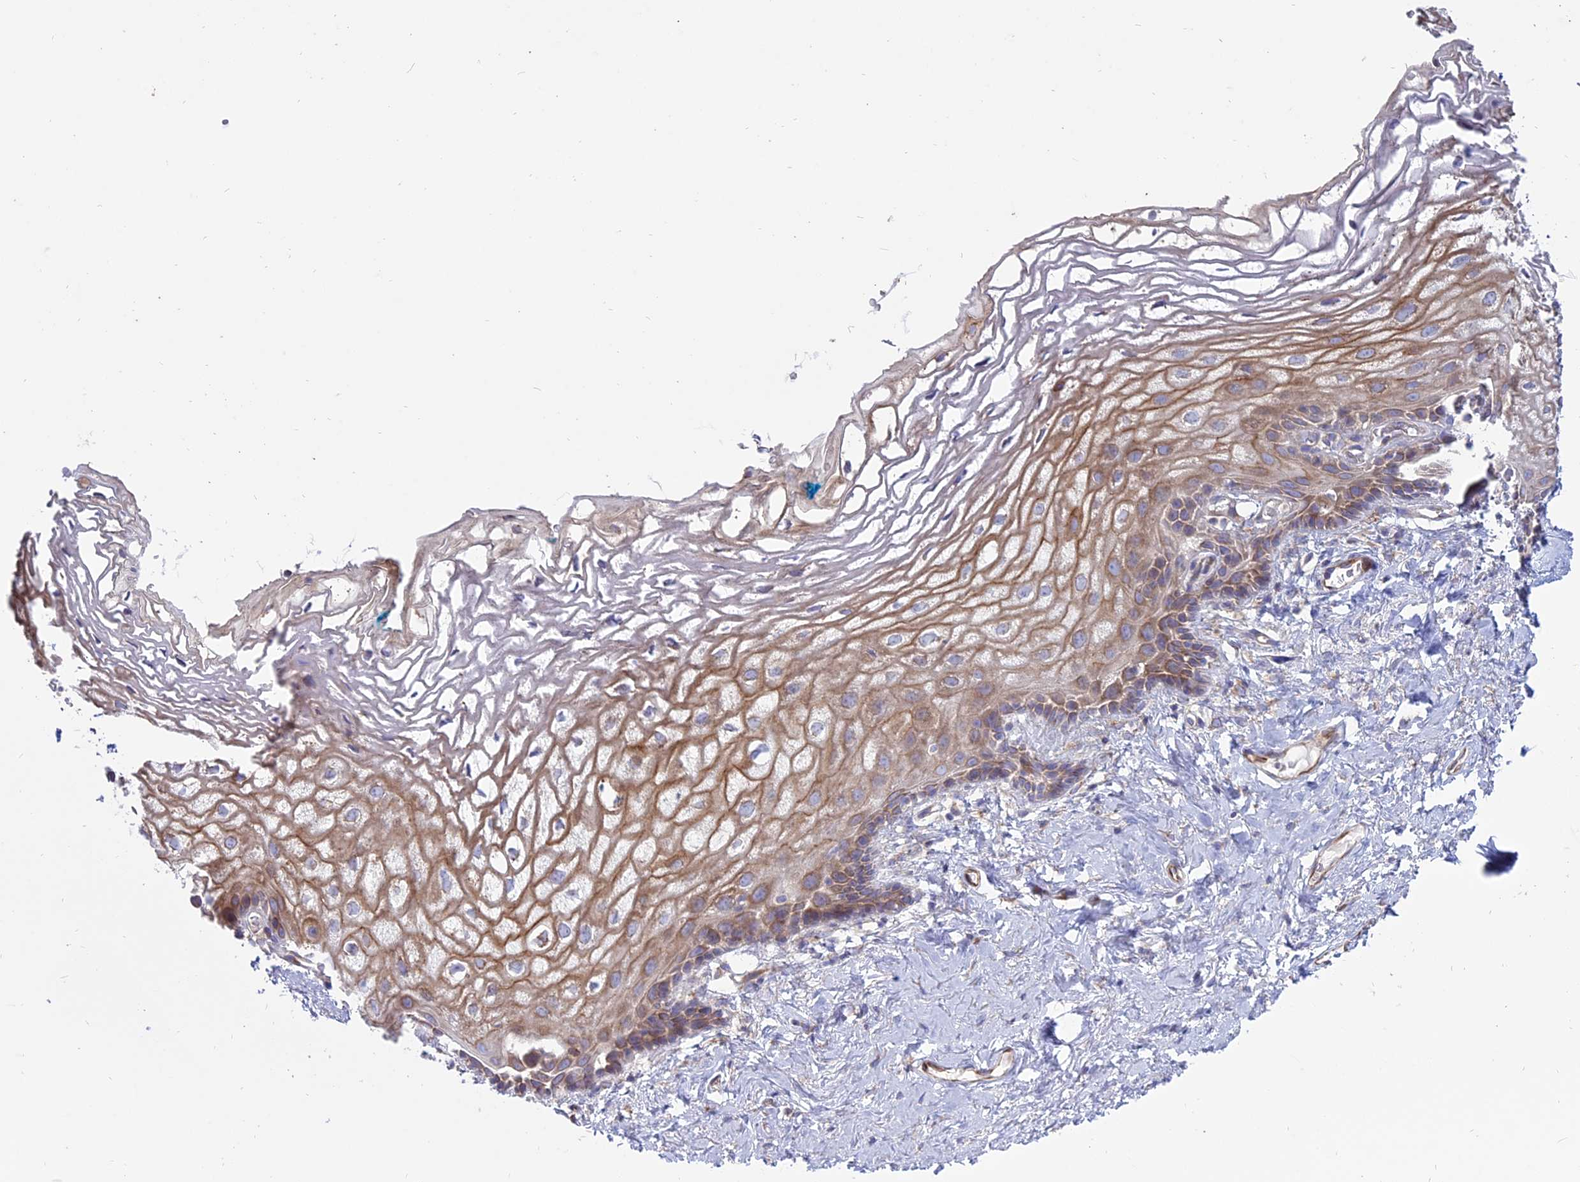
{"staining": {"intensity": "moderate", "quantity": "<25%", "location": "cytoplasmic/membranous"}, "tissue": "vagina", "cell_type": "Squamous epithelial cells", "image_type": "normal", "snomed": [{"axis": "morphology", "description": "Normal tissue, NOS"}, {"axis": "morphology", "description": "Adenocarcinoma, NOS"}, {"axis": "topography", "description": "Rectum"}, {"axis": "topography", "description": "Vagina"}], "caption": "Unremarkable vagina was stained to show a protein in brown. There is low levels of moderate cytoplasmic/membranous expression in approximately <25% of squamous epithelial cells. Immunohistochemistry stains the protein in brown and the nuclei are stained blue.", "gene": "MYO5B", "patient": {"sex": "female", "age": 71}}